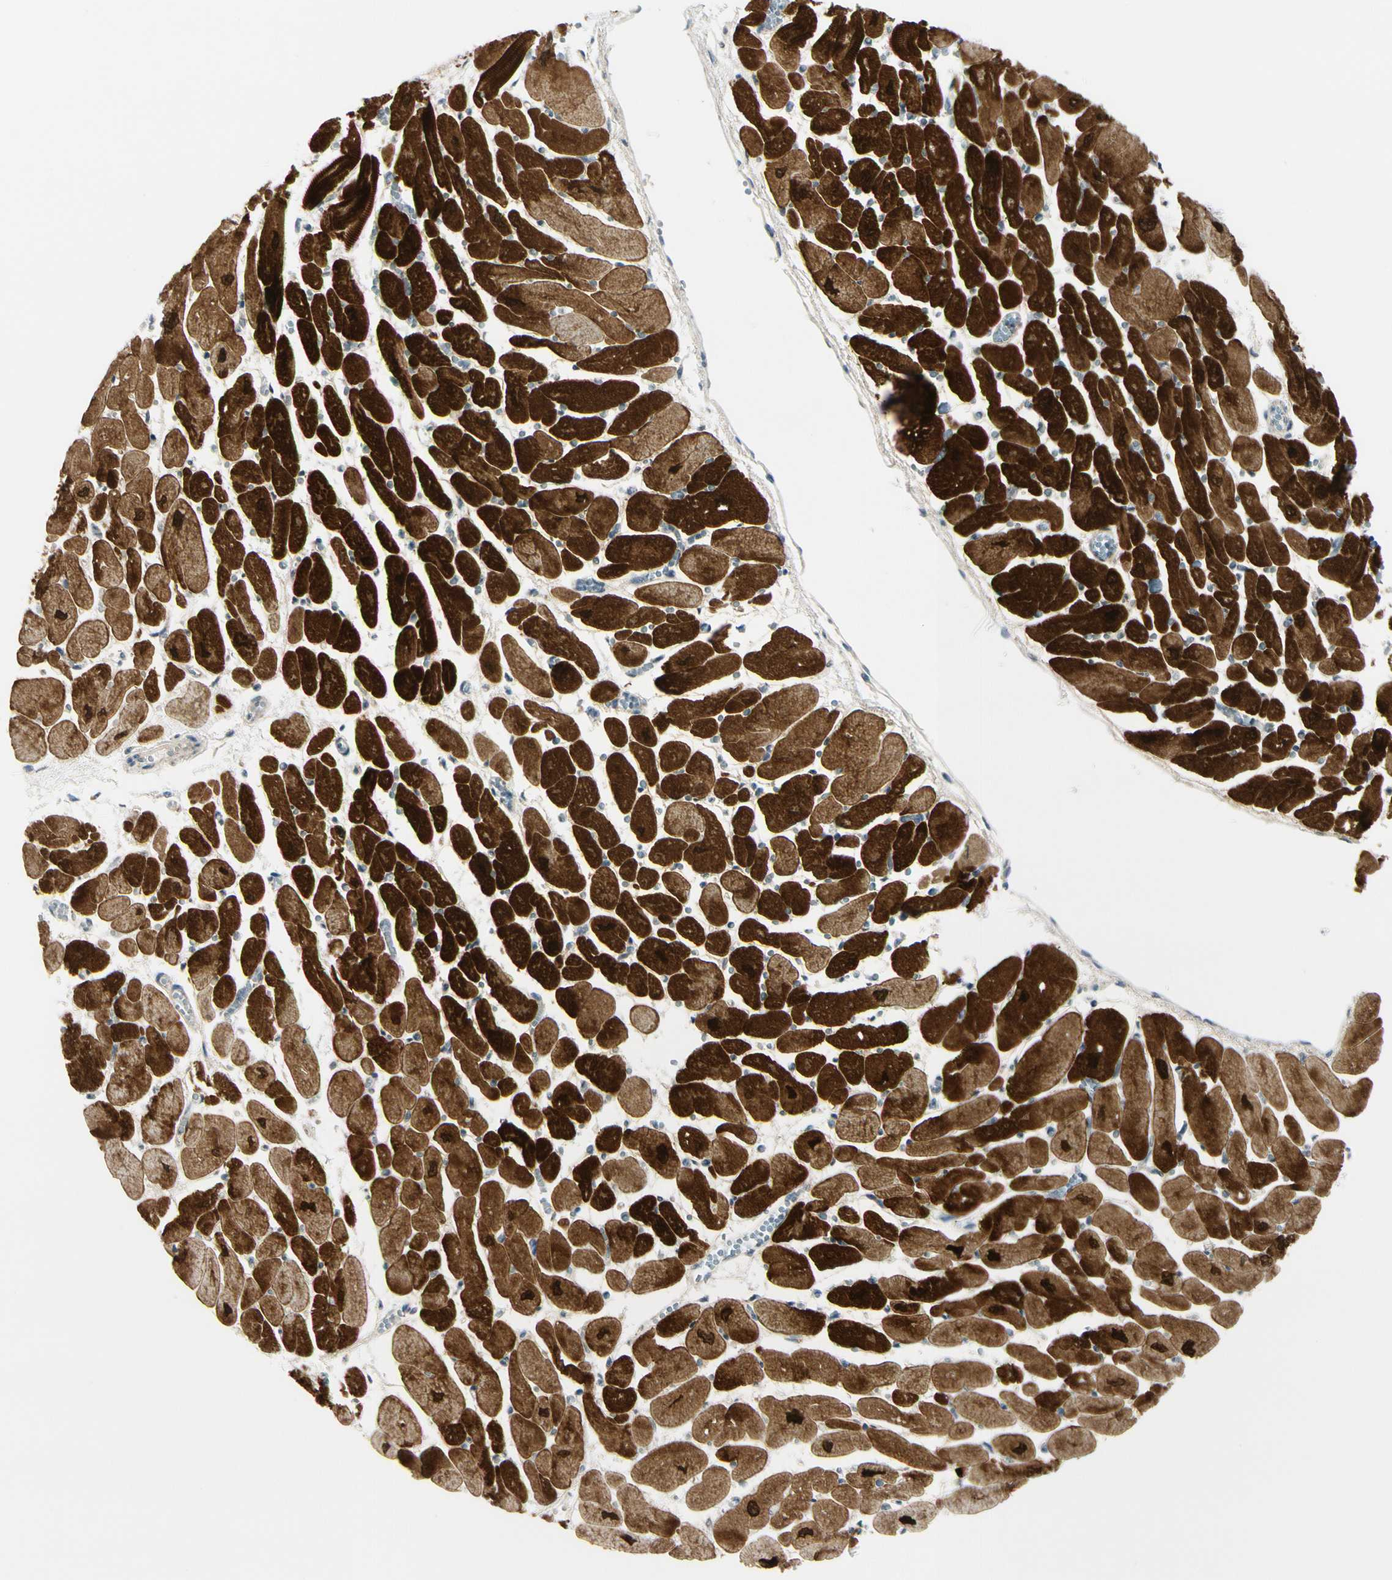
{"staining": {"intensity": "strong", "quantity": ">75%", "location": "cytoplasmic/membranous,nuclear"}, "tissue": "heart muscle", "cell_type": "Cardiomyocytes", "image_type": "normal", "snomed": [{"axis": "morphology", "description": "Normal tissue, NOS"}, {"axis": "topography", "description": "Heart"}], "caption": "This photomicrograph reveals immunohistochemistry staining of normal heart muscle, with high strong cytoplasmic/membranous,nuclear positivity in approximately >75% of cardiomyocytes.", "gene": "FHL2", "patient": {"sex": "female", "age": 54}}